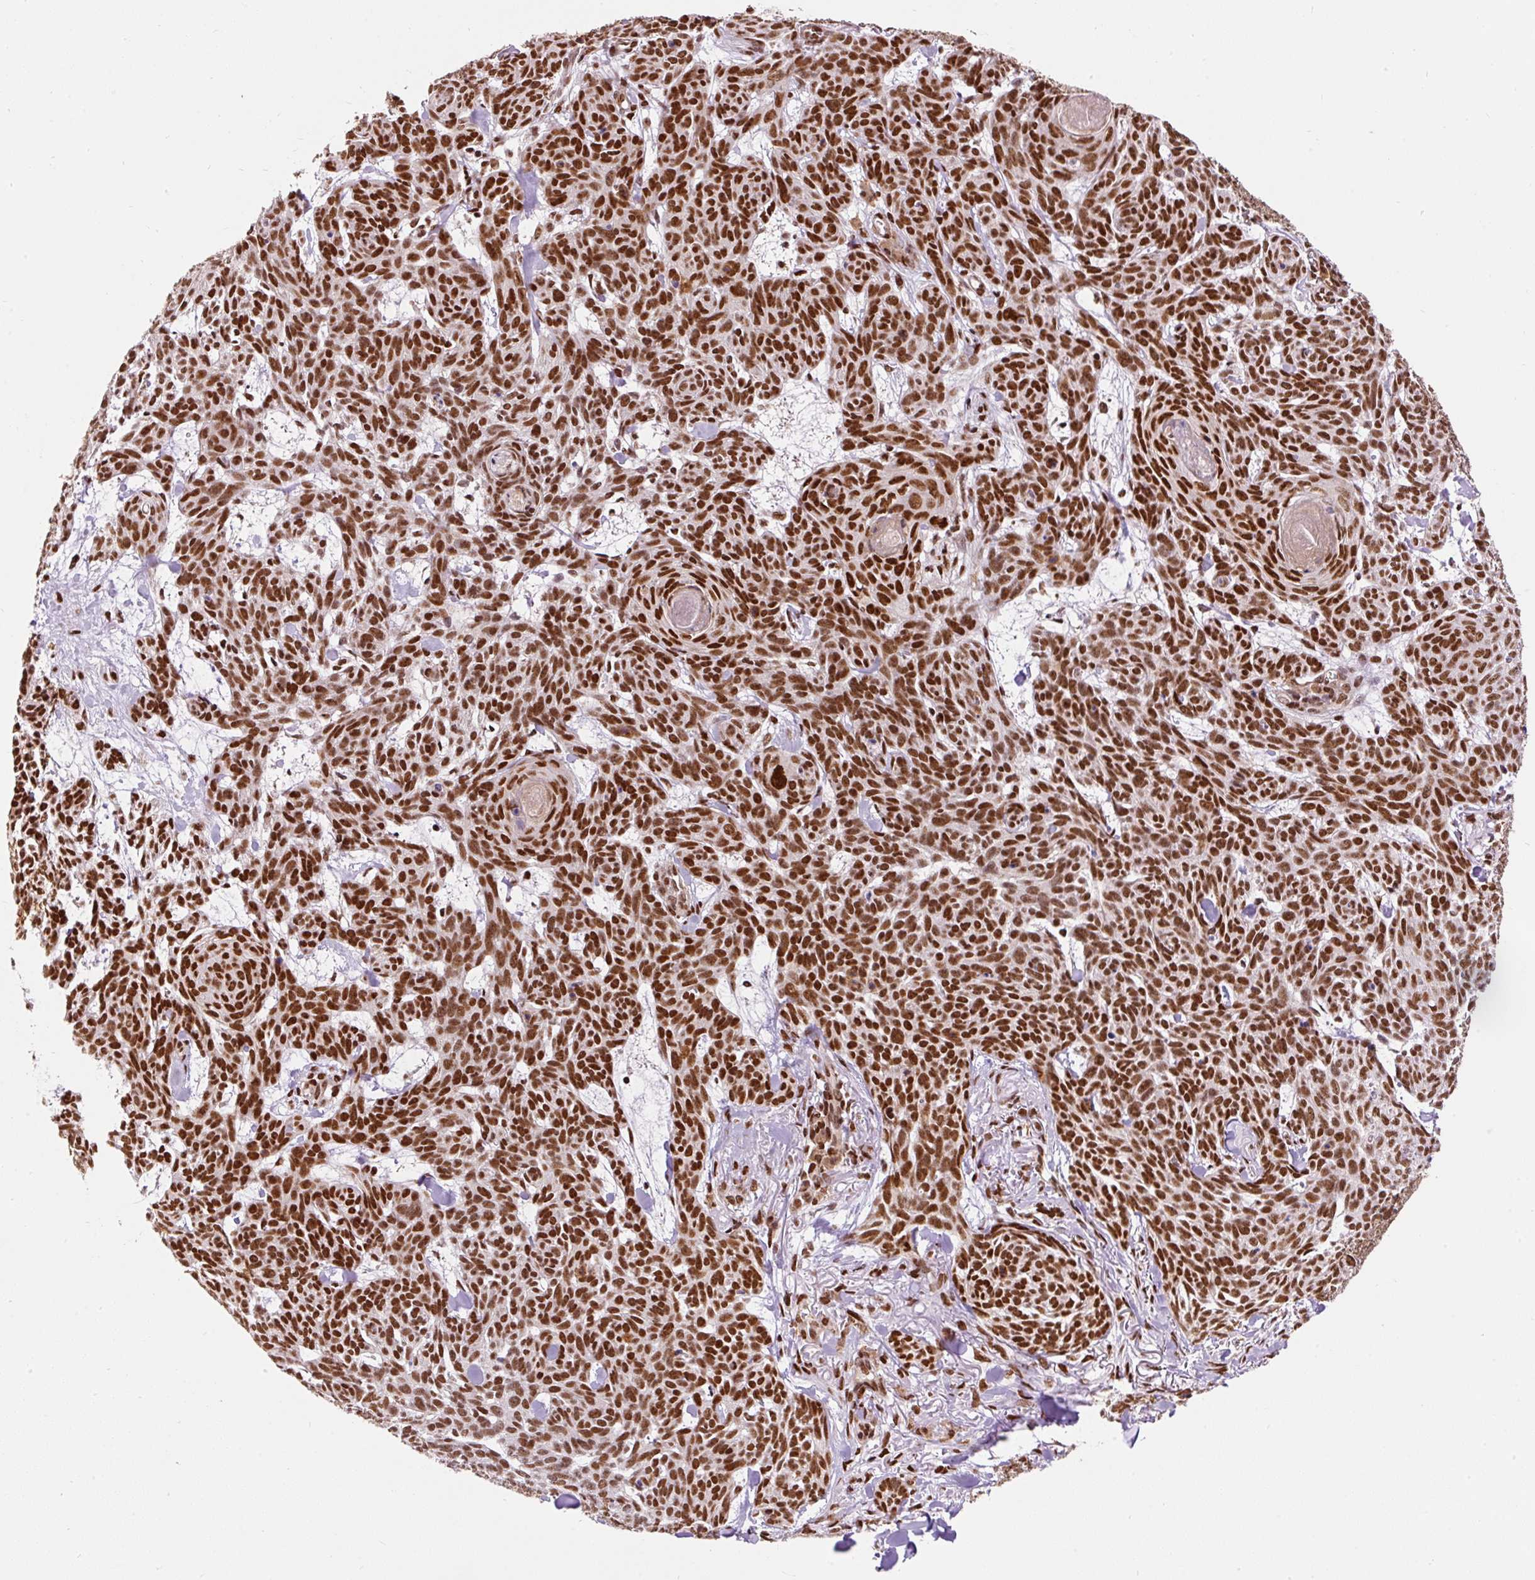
{"staining": {"intensity": "strong", "quantity": ">75%", "location": "nuclear"}, "tissue": "skin cancer", "cell_type": "Tumor cells", "image_type": "cancer", "snomed": [{"axis": "morphology", "description": "Basal cell carcinoma"}, {"axis": "topography", "description": "Skin"}], "caption": "Protein staining demonstrates strong nuclear expression in approximately >75% of tumor cells in skin cancer. (DAB = brown stain, brightfield microscopy at high magnification).", "gene": "HNRNPC", "patient": {"sex": "female", "age": 93}}